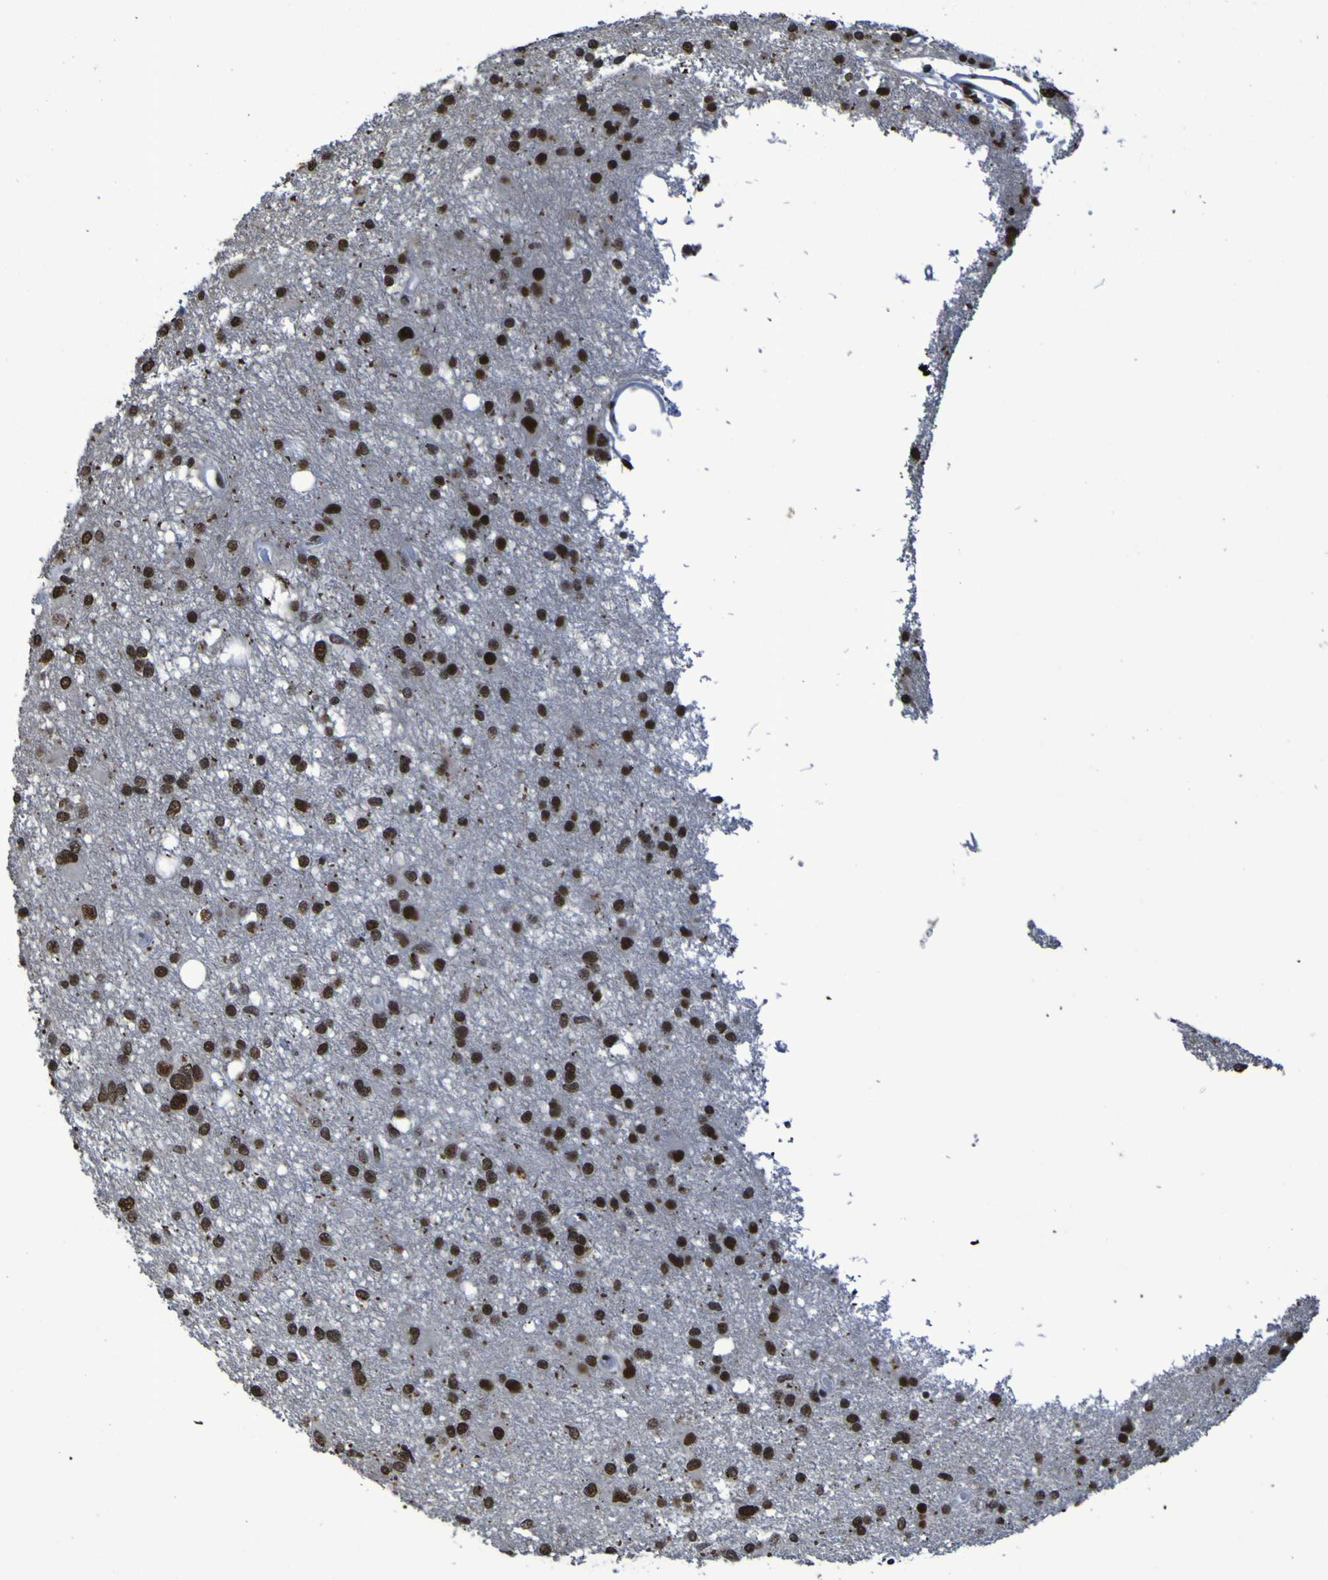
{"staining": {"intensity": "strong", "quantity": ">75%", "location": "nuclear"}, "tissue": "glioma", "cell_type": "Tumor cells", "image_type": "cancer", "snomed": [{"axis": "morphology", "description": "Glioma, malignant, High grade"}, {"axis": "topography", "description": "Brain"}], "caption": "Malignant glioma (high-grade) tissue reveals strong nuclear expression in approximately >75% of tumor cells", "gene": "HNRNPR", "patient": {"sex": "female", "age": 59}}